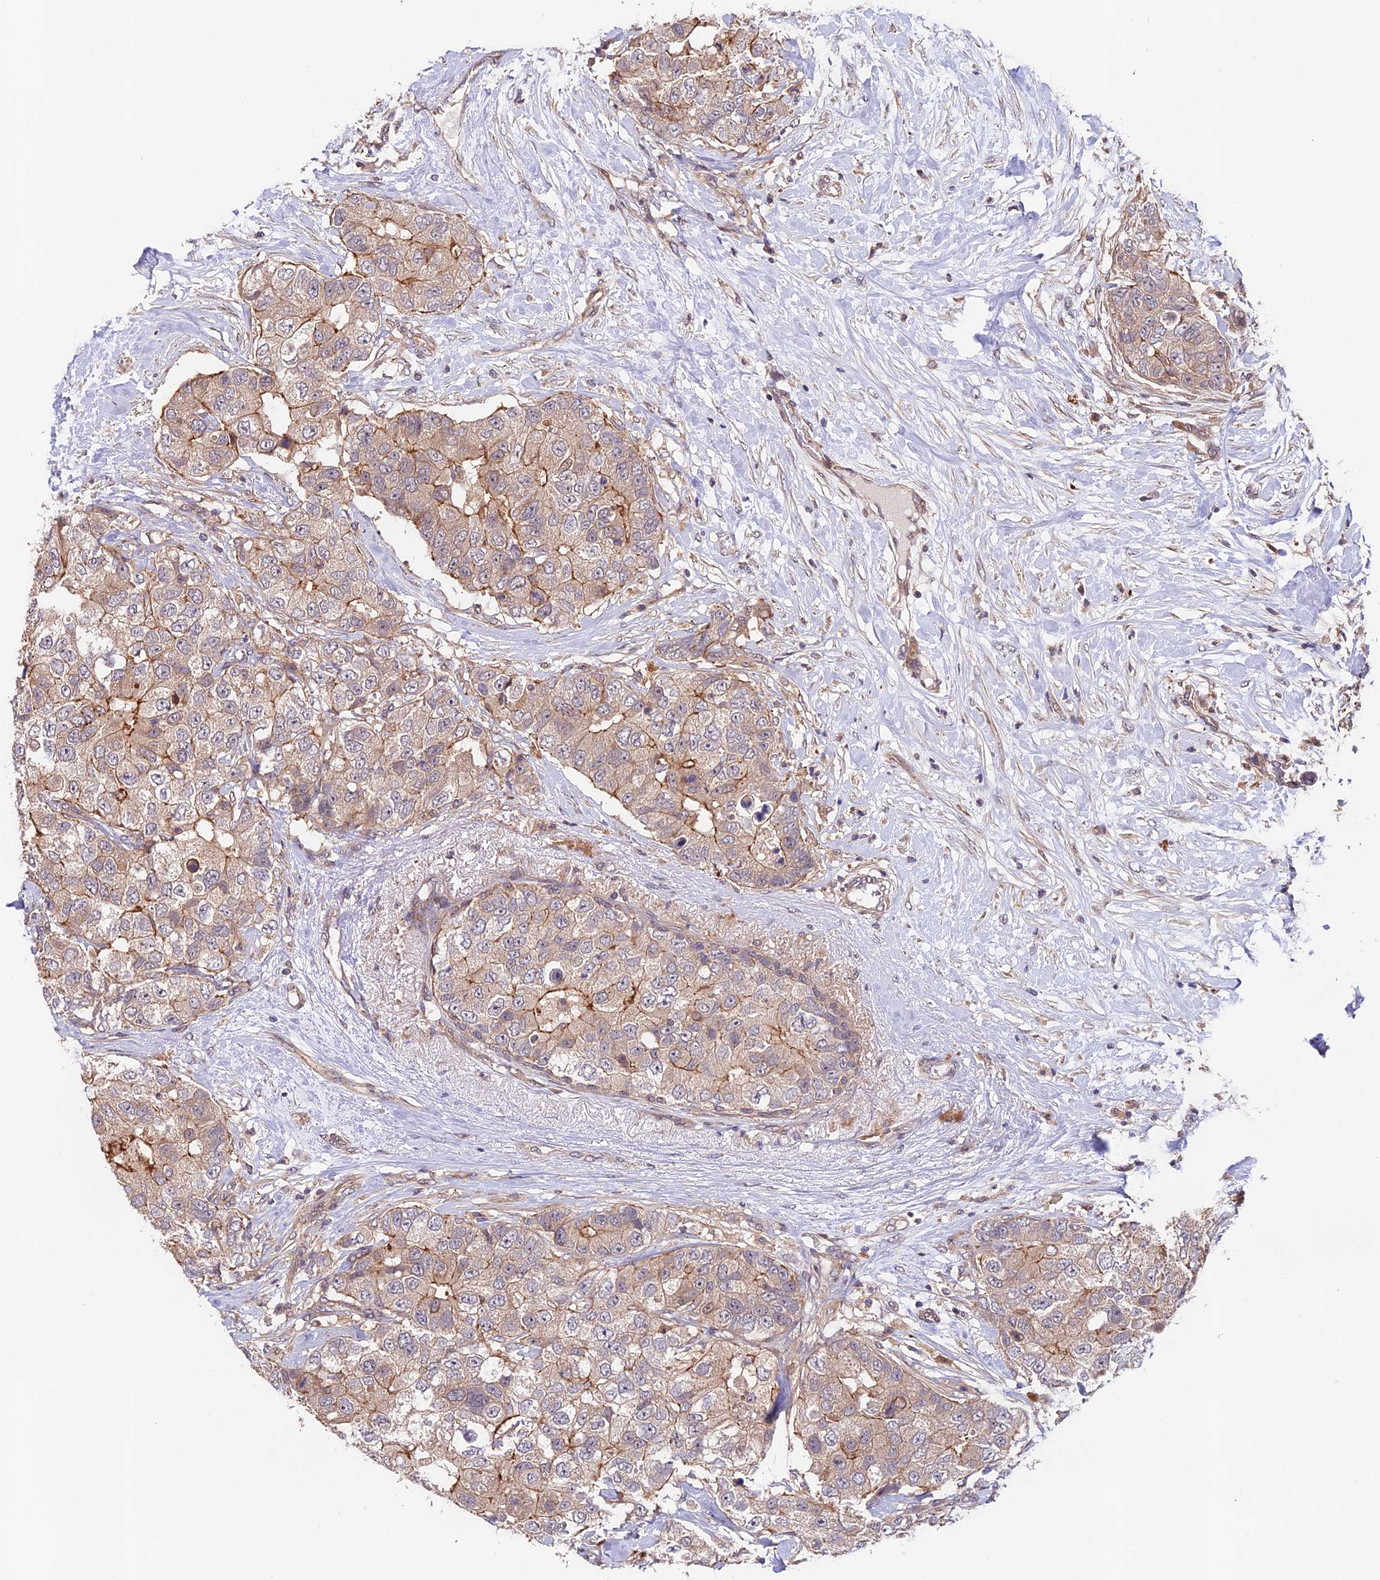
{"staining": {"intensity": "moderate", "quantity": "<25%", "location": "cytoplasmic/membranous"}, "tissue": "breast cancer", "cell_type": "Tumor cells", "image_type": "cancer", "snomed": [{"axis": "morphology", "description": "Duct carcinoma"}, {"axis": "topography", "description": "Breast"}], "caption": "The immunohistochemical stain shows moderate cytoplasmic/membranous staining in tumor cells of breast infiltrating ductal carcinoma tissue.", "gene": "CACNA1H", "patient": {"sex": "female", "age": 62}}